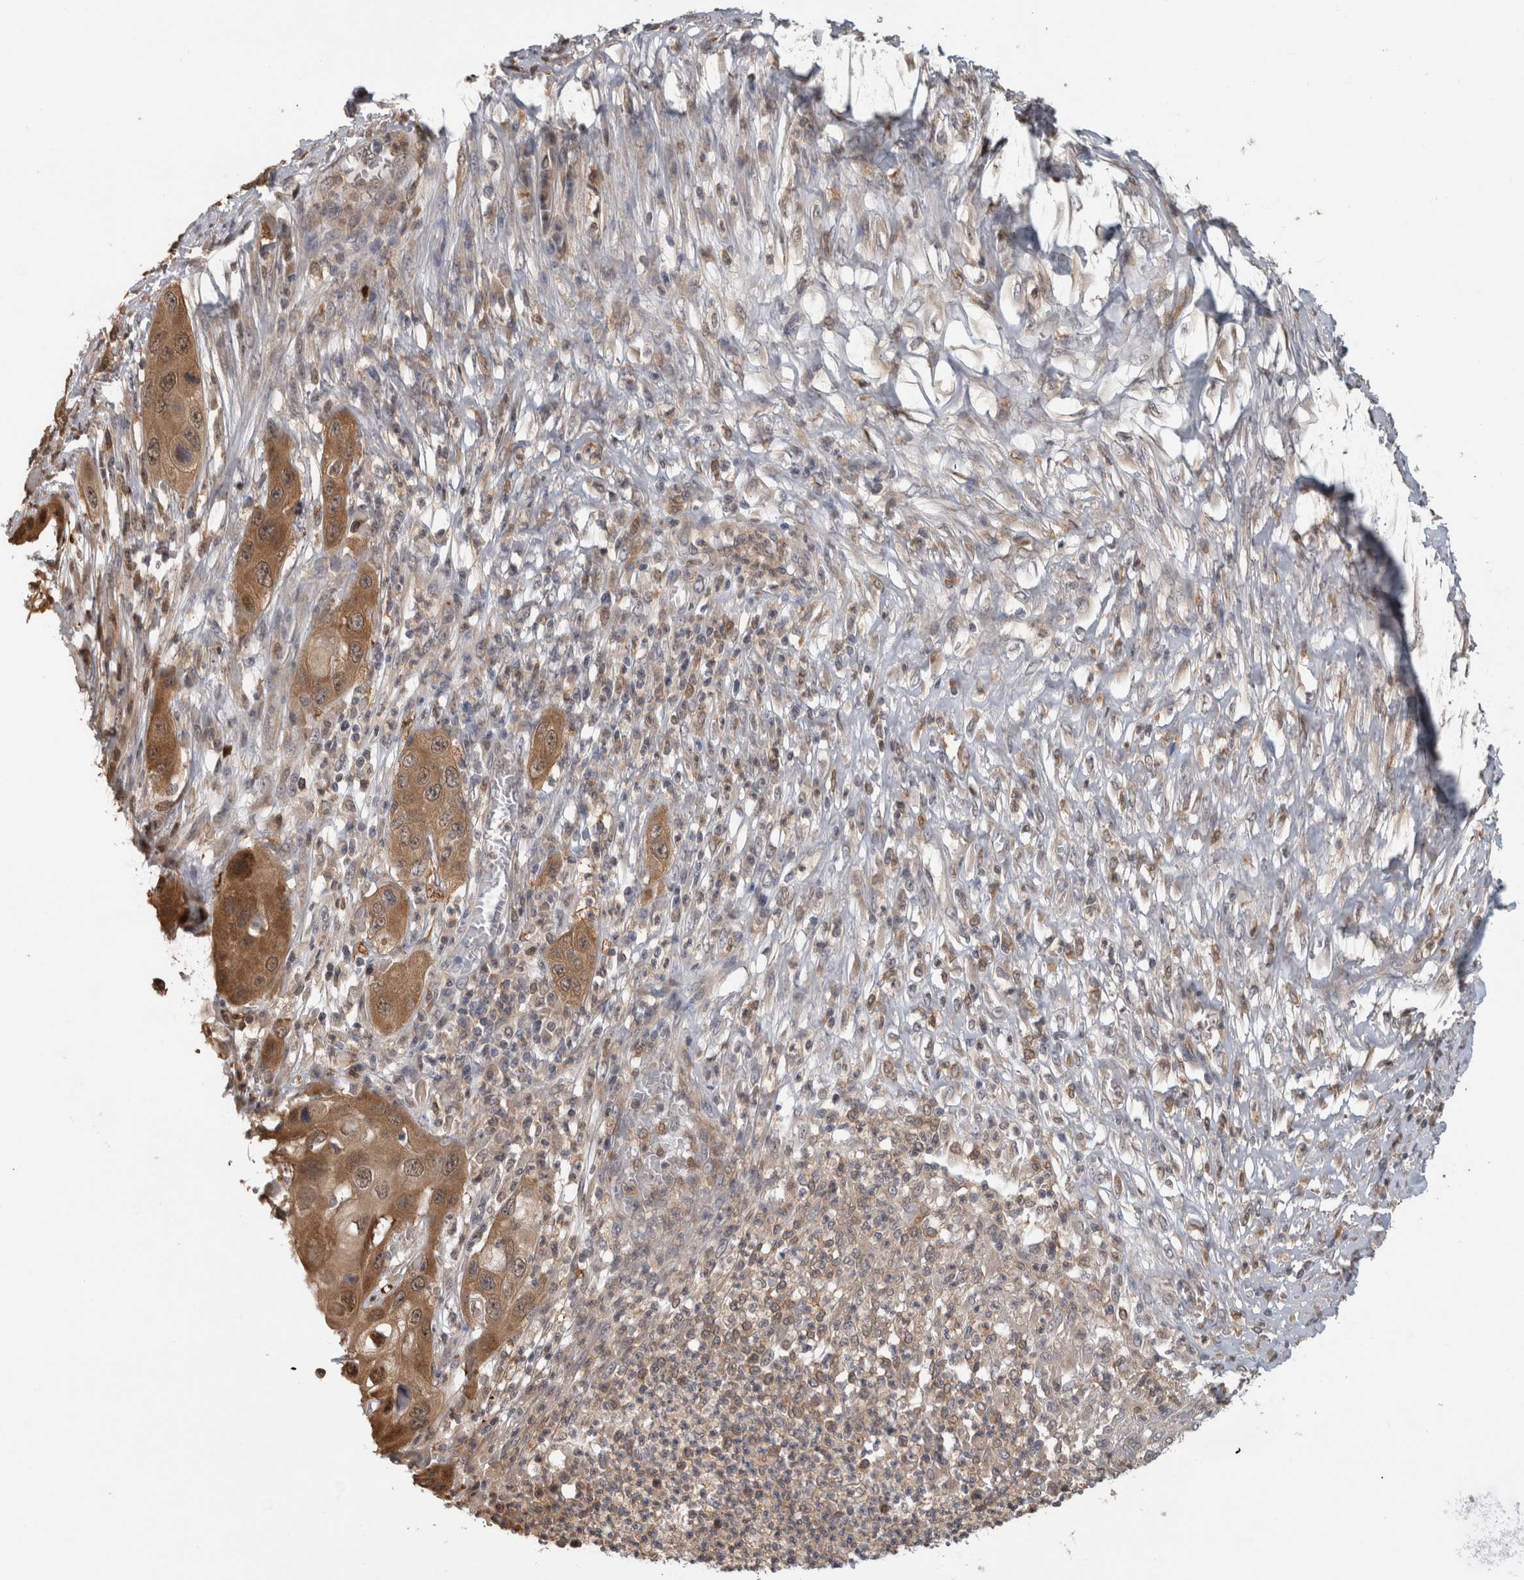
{"staining": {"intensity": "moderate", "quantity": ">75%", "location": "cytoplasmic/membranous"}, "tissue": "skin cancer", "cell_type": "Tumor cells", "image_type": "cancer", "snomed": [{"axis": "morphology", "description": "Squamous cell carcinoma, NOS"}, {"axis": "topography", "description": "Skin"}], "caption": "Human squamous cell carcinoma (skin) stained with a brown dye demonstrates moderate cytoplasmic/membranous positive expression in about >75% of tumor cells.", "gene": "USH1G", "patient": {"sex": "male", "age": 55}}